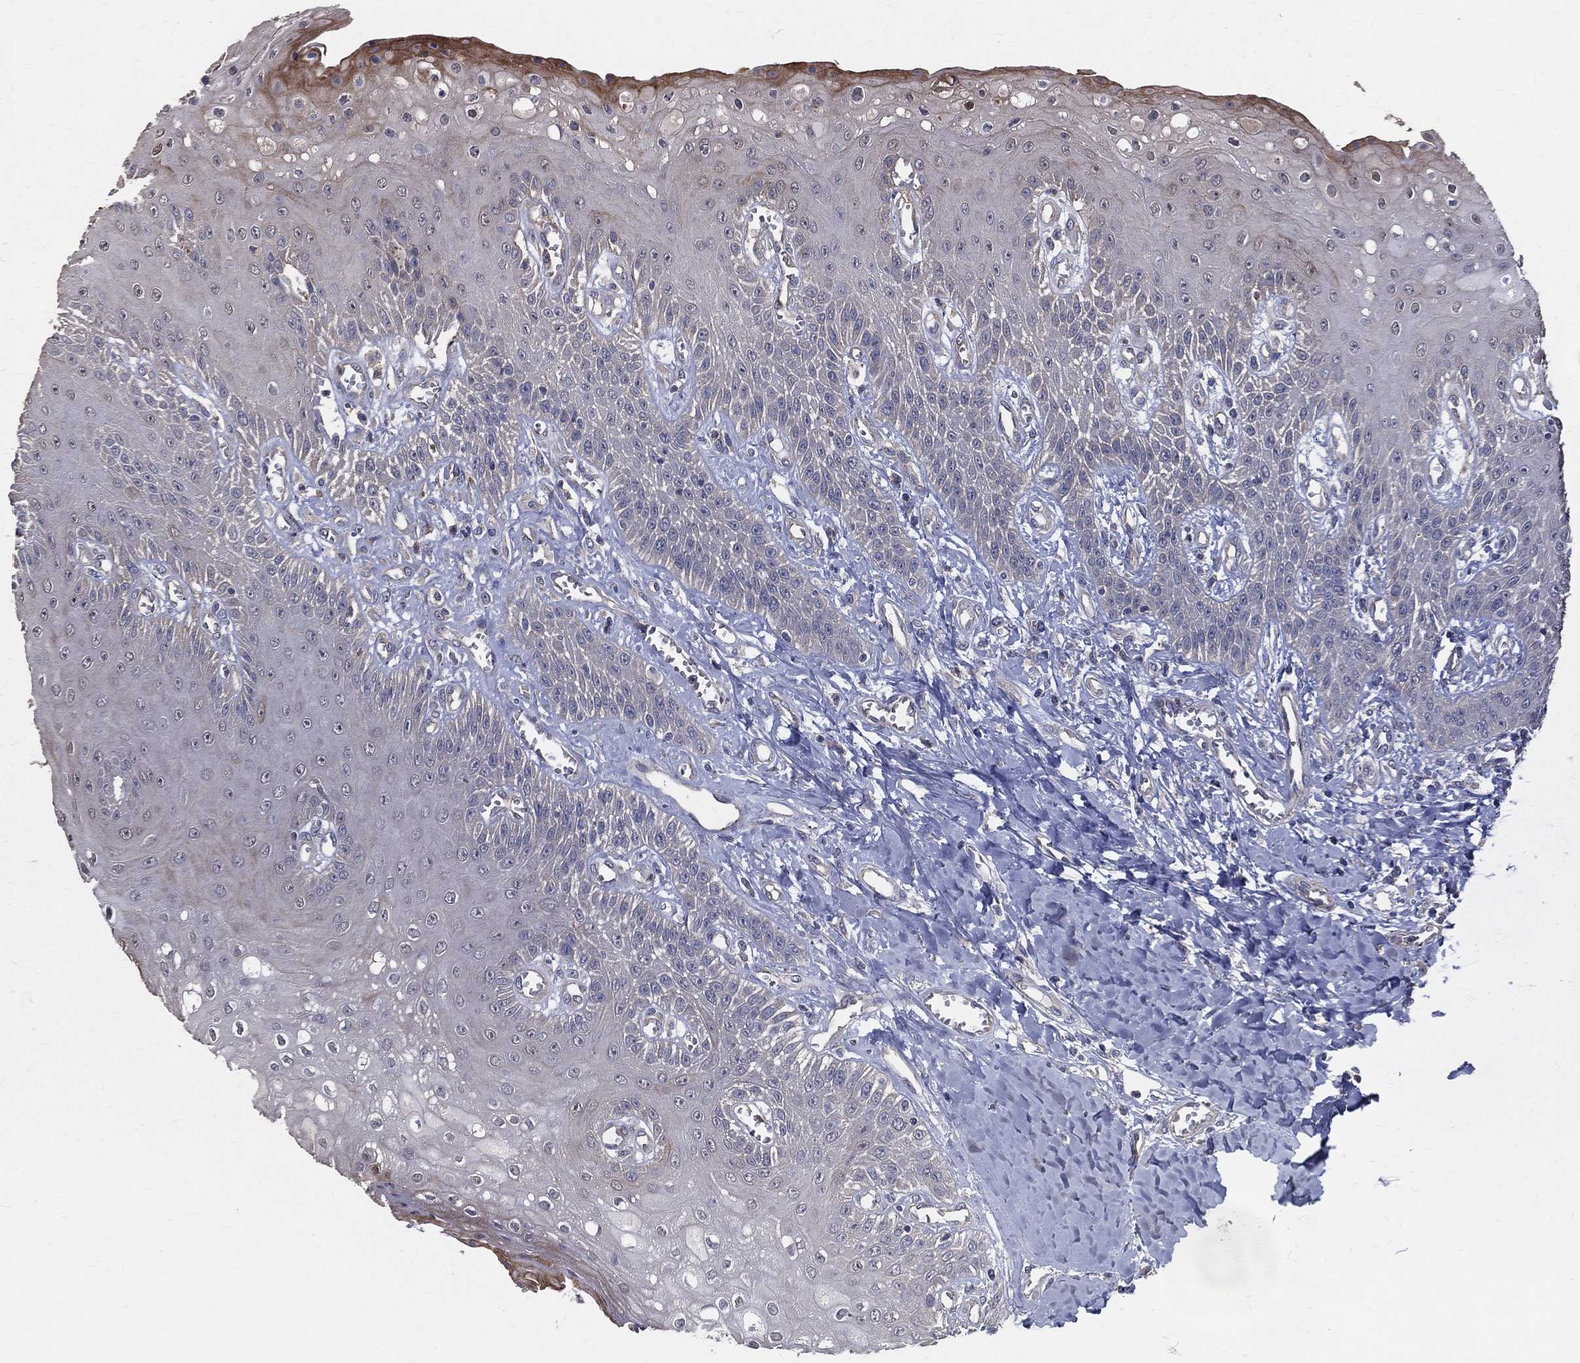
{"staining": {"intensity": "moderate", "quantity": "<25%", "location": "cytoplasmic/membranous"}, "tissue": "oral mucosa", "cell_type": "Squamous epithelial cells", "image_type": "normal", "snomed": [{"axis": "morphology", "description": "Normal tissue, NOS"}, {"axis": "morphology", "description": "Squamous cell carcinoma, NOS"}, {"axis": "topography", "description": "Oral tissue"}, {"axis": "topography", "description": "Head-Neck"}], "caption": "The immunohistochemical stain highlights moderate cytoplasmic/membranous staining in squamous epithelial cells of normal oral mucosa.", "gene": "SERPINB2", "patient": {"sex": "female", "age": 74}}